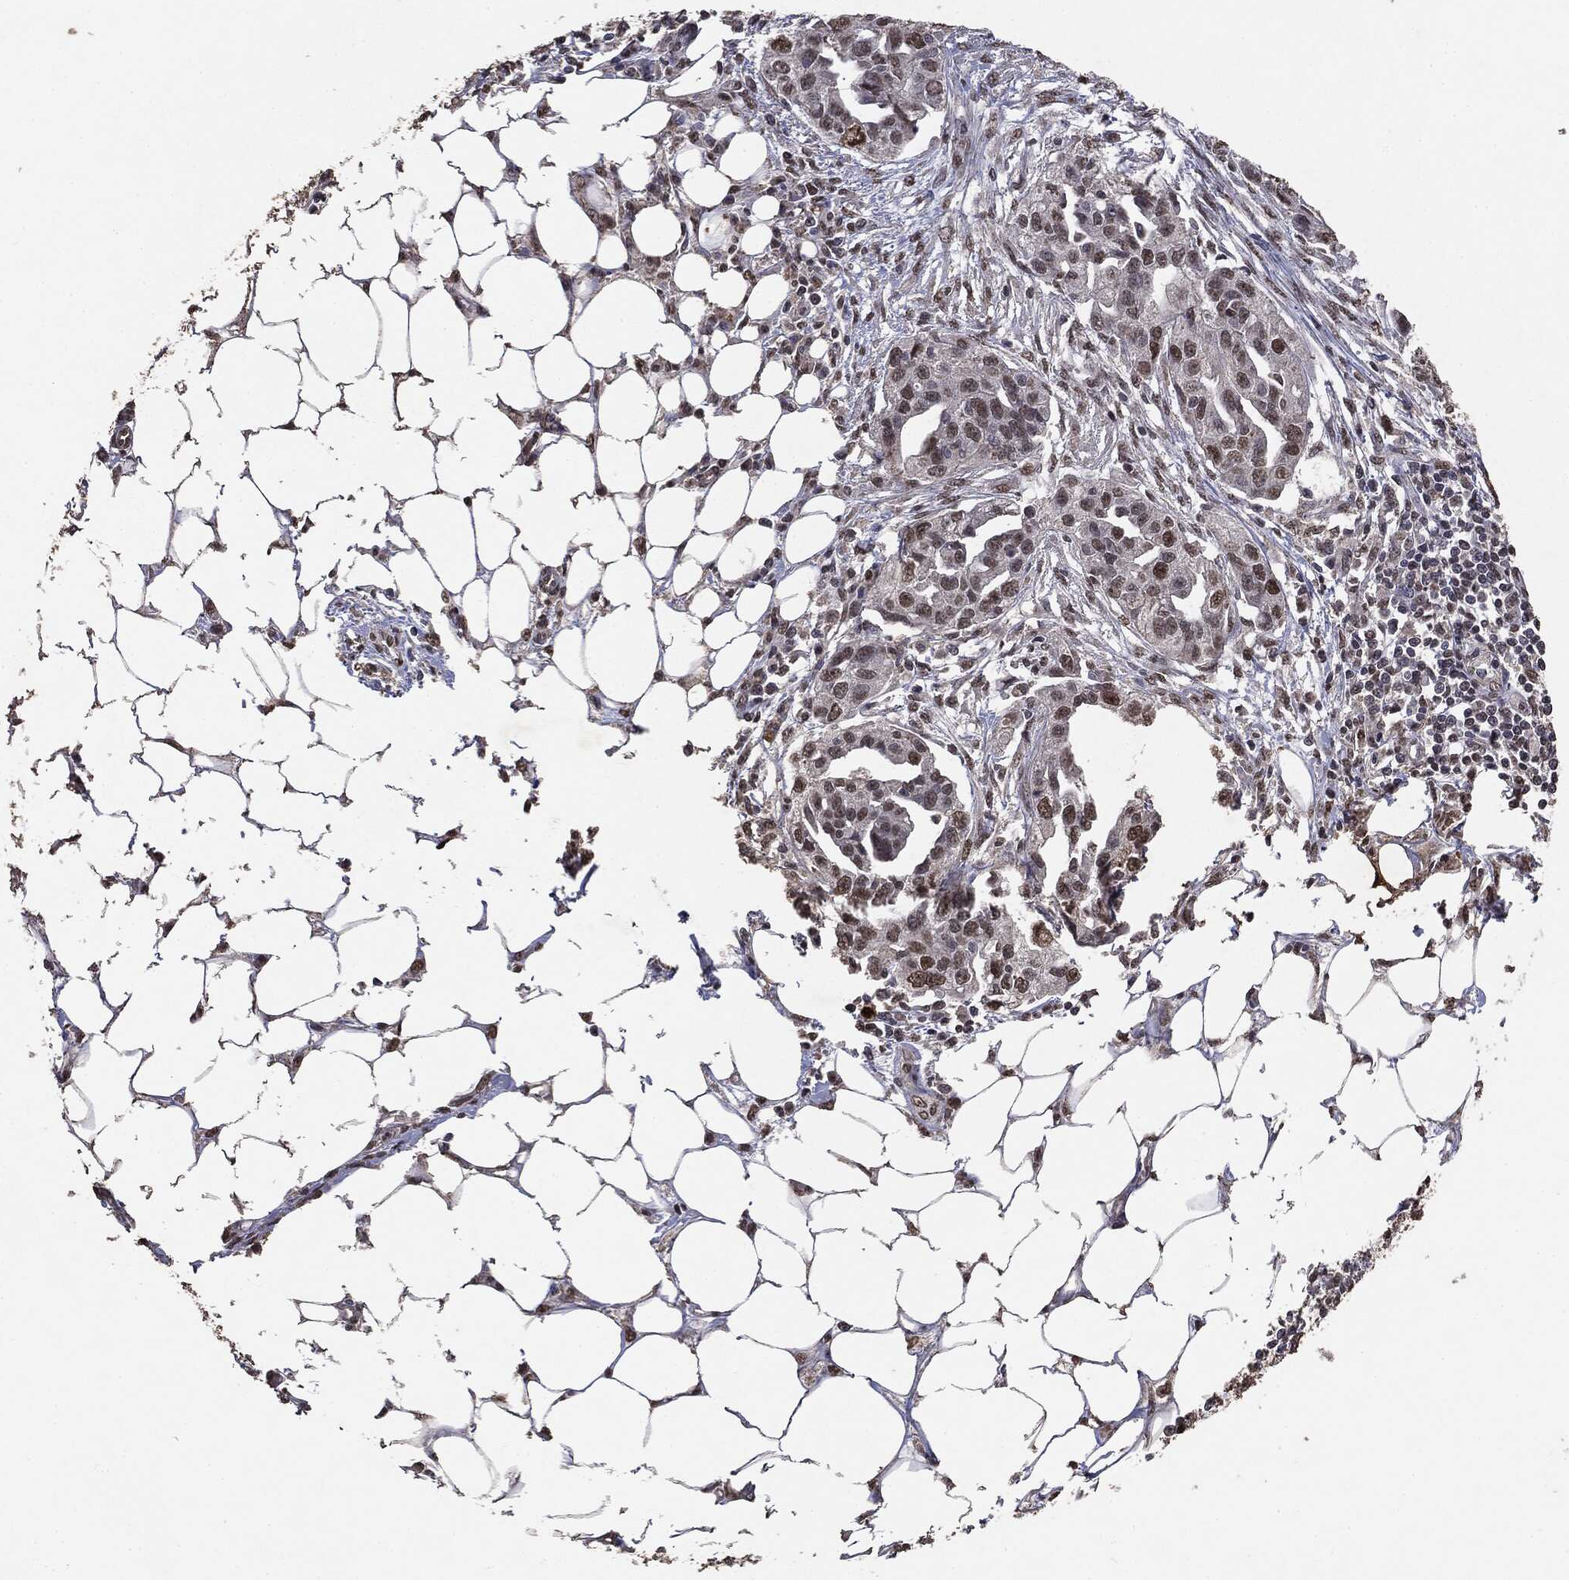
{"staining": {"intensity": "moderate", "quantity": "<25%", "location": "nuclear"}, "tissue": "ovarian cancer", "cell_type": "Tumor cells", "image_type": "cancer", "snomed": [{"axis": "morphology", "description": "Carcinoma, endometroid"}, {"axis": "morphology", "description": "Cystadenocarcinoma, serous, NOS"}, {"axis": "topography", "description": "Ovary"}], "caption": "Ovarian cancer (endometroid carcinoma) tissue reveals moderate nuclear expression in about <25% of tumor cells, visualized by immunohistochemistry. (DAB IHC with brightfield microscopy, high magnification).", "gene": "RAD18", "patient": {"sex": "female", "age": 45}}